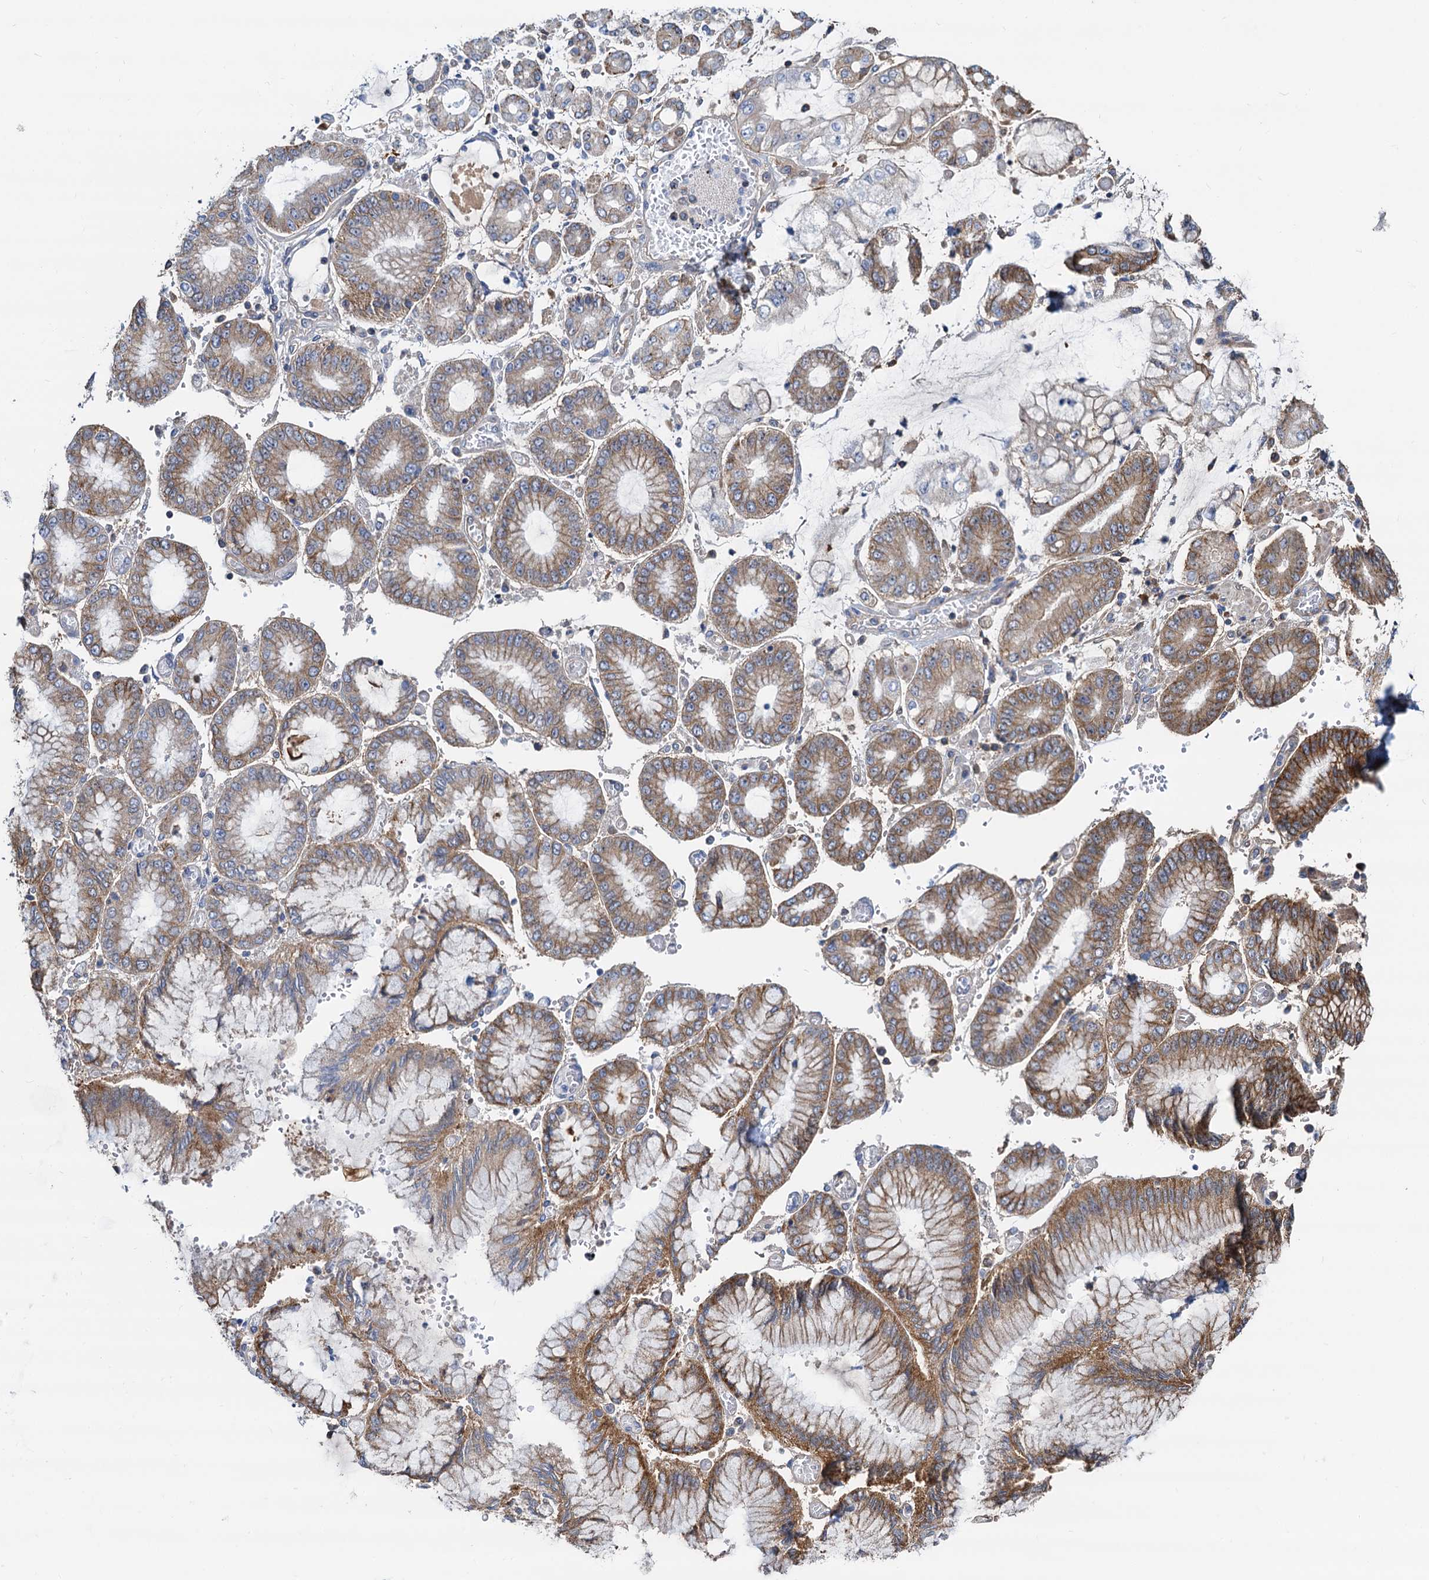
{"staining": {"intensity": "moderate", "quantity": ">75%", "location": "cytoplasmic/membranous"}, "tissue": "stomach cancer", "cell_type": "Tumor cells", "image_type": "cancer", "snomed": [{"axis": "morphology", "description": "Adenocarcinoma, NOS"}, {"axis": "topography", "description": "Stomach"}], "caption": "This photomicrograph reveals immunohistochemistry (IHC) staining of stomach cancer, with medium moderate cytoplasmic/membranous expression in about >75% of tumor cells.", "gene": "LNX2", "patient": {"sex": "male", "age": 76}}